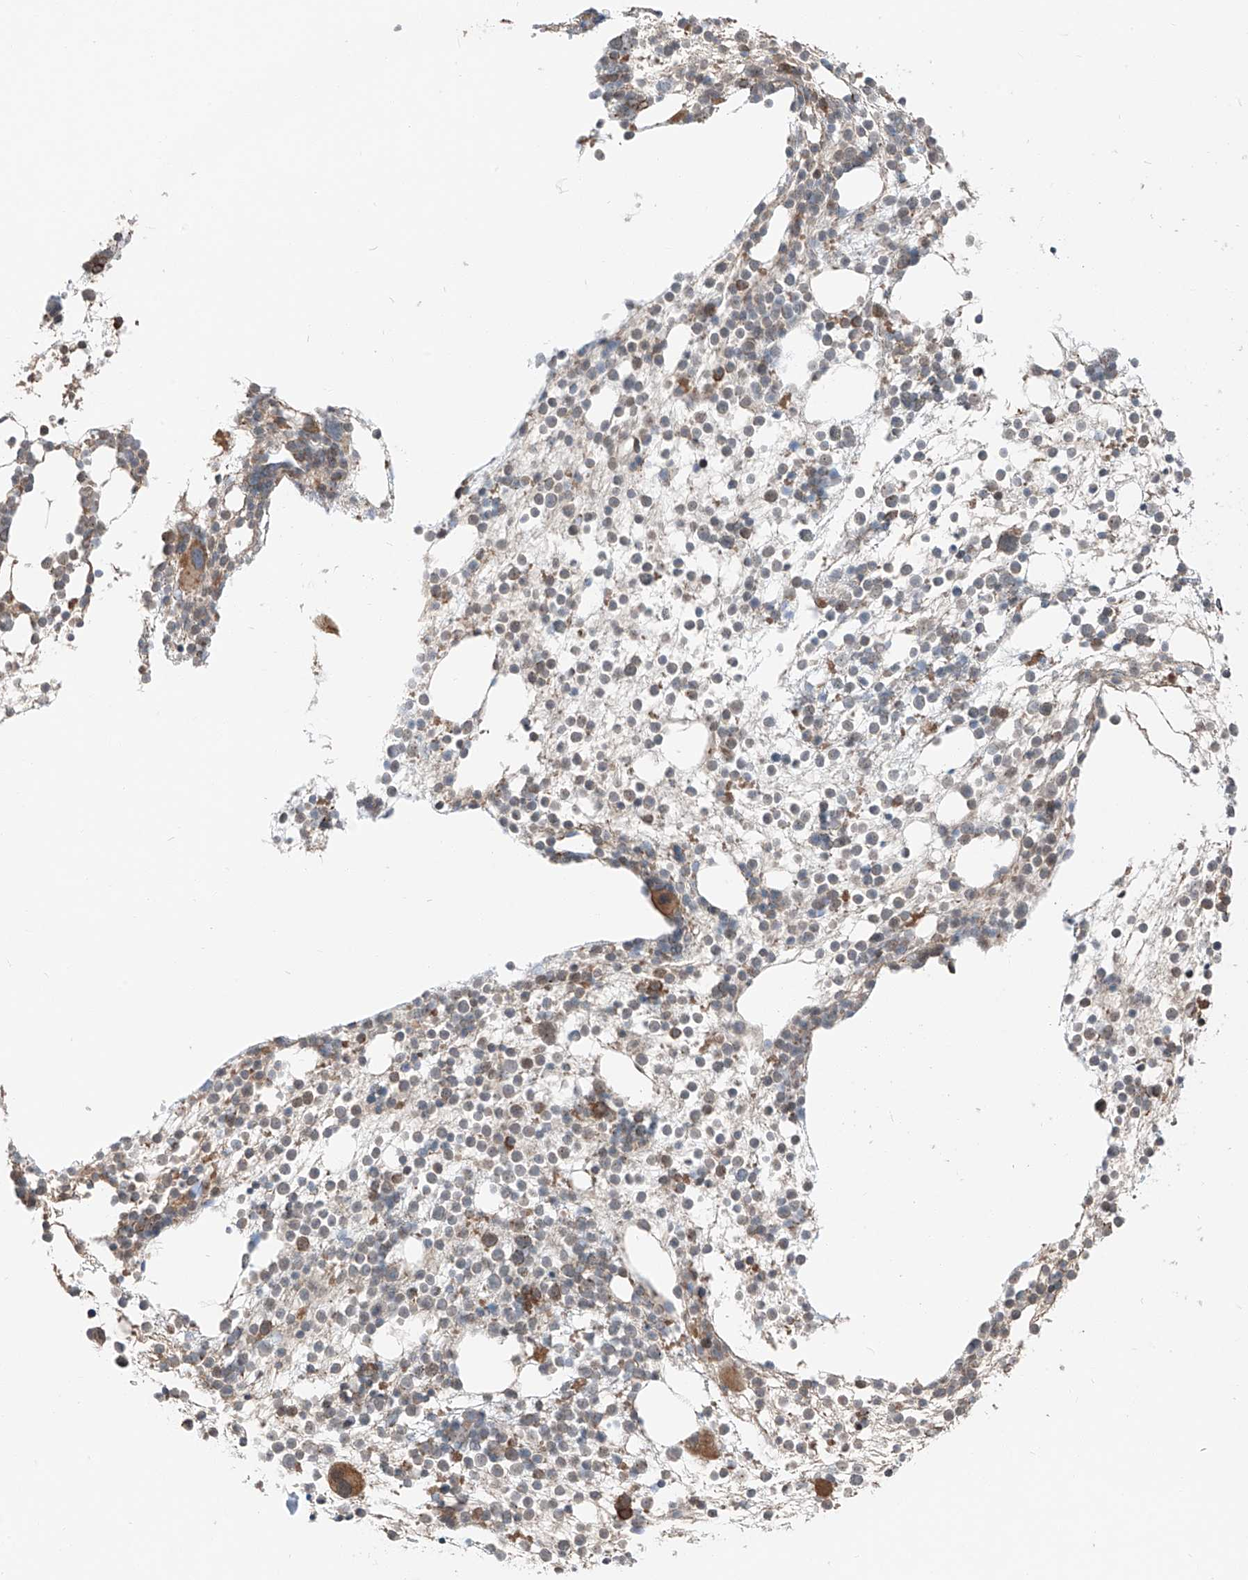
{"staining": {"intensity": "moderate", "quantity": "25%-75%", "location": "cytoplasmic/membranous"}, "tissue": "bone marrow", "cell_type": "Hematopoietic cells", "image_type": "normal", "snomed": [{"axis": "morphology", "description": "Normal tissue, NOS"}, {"axis": "topography", "description": "Bone marrow"}], "caption": "Benign bone marrow exhibits moderate cytoplasmic/membranous positivity in approximately 25%-75% of hematopoietic cells.", "gene": "CEP162", "patient": {"sex": "male", "age": 54}}